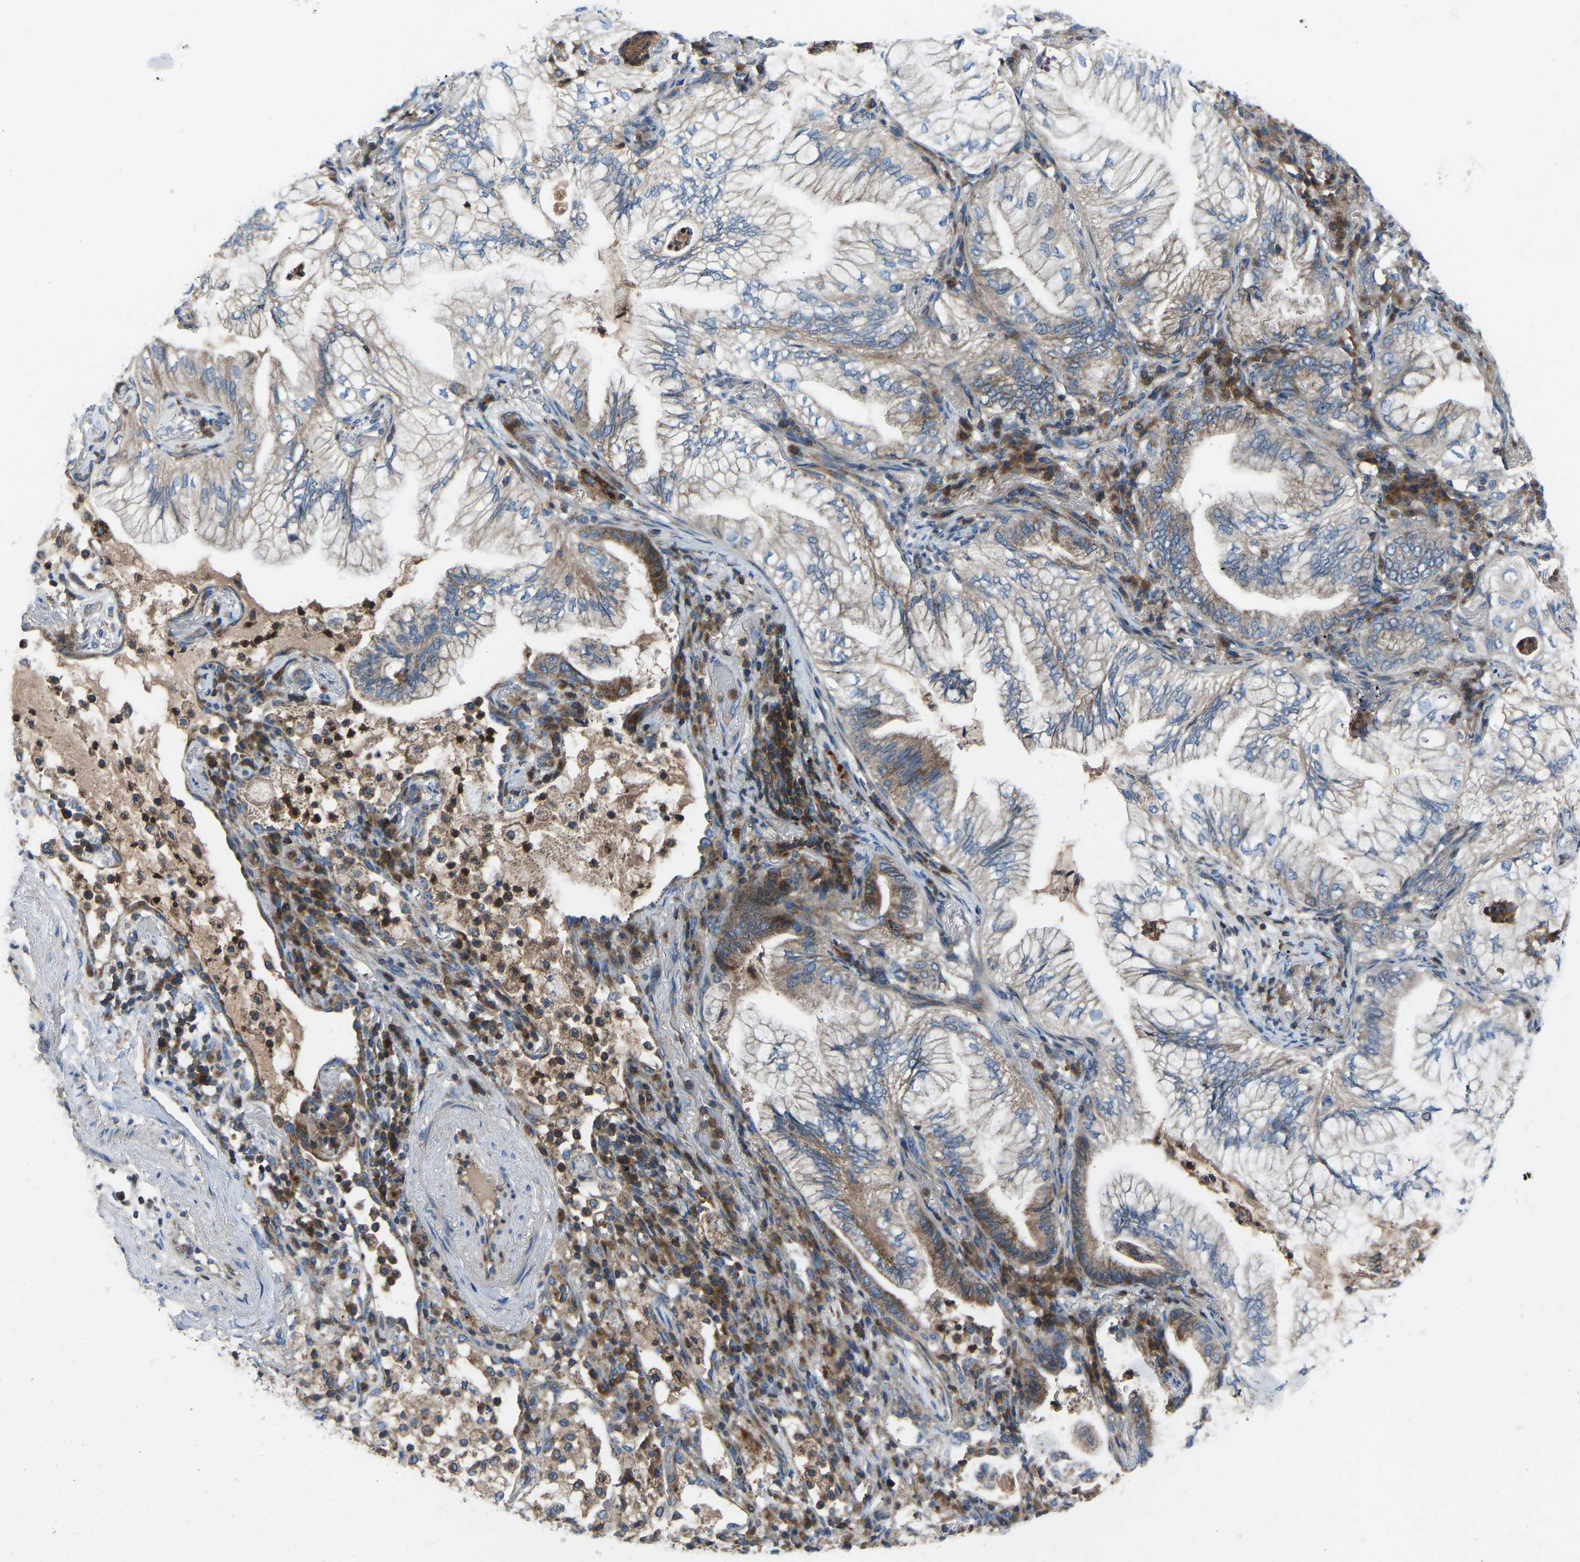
{"staining": {"intensity": "moderate", "quantity": "<25%", "location": "cytoplasmic/membranous"}, "tissue": "lung cancer", "cell_type": "Tumor cells", "image_type": "cancer", "snomed": [{"axis": "morphology", "description": "Adenocarcinoma, NOS"}, {"axis": "topography", "description": "Lung"}], "caption": "Lung cancer (adenocarcinoma) was stained to show a protein in brown. There is low levels of moderate cytoplasmic/membranous expression in approximately <25% of tumor cells. (IHC, brightfield microscopy, high magnification).", "gene": "GRK6", "patient": {"sex": "female", "age": 70}}